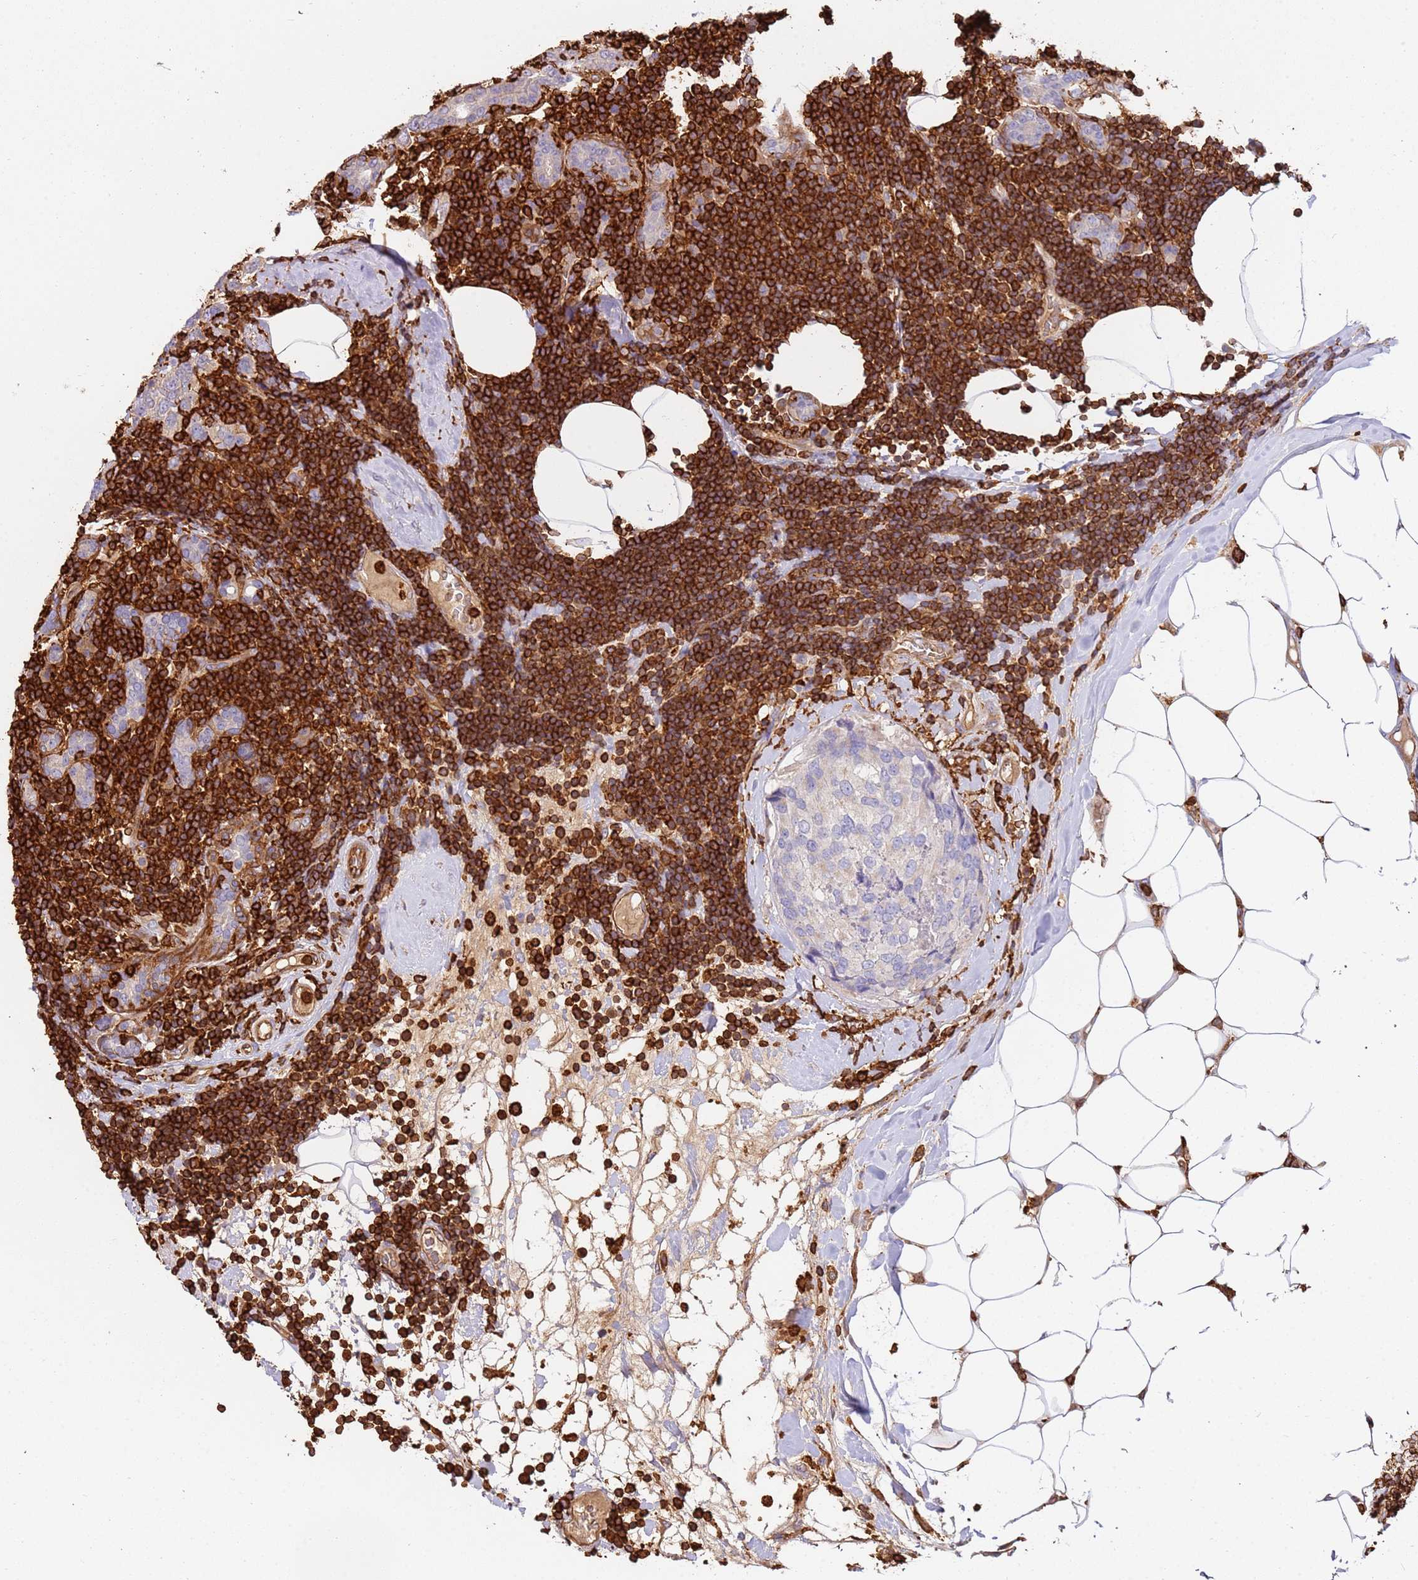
{"staining": {"intensity": "negative", "quantity": "none", "location": "none"}, "tissue": "breast cancer", "cell_type": "Tumor cells", "image_type": "cancer", "snomed": [{"axis": "morphology", "description": "Lobular carcinoma"}, {"axis": "topography", "description": "Breast"}], "caption": "DAB immunohistochemical staining of breast lobular carcinoma exhibits no significant expression in tumor cells.", "gene": "OR6P1", "patient": {"sex": "female", "age": 59}}